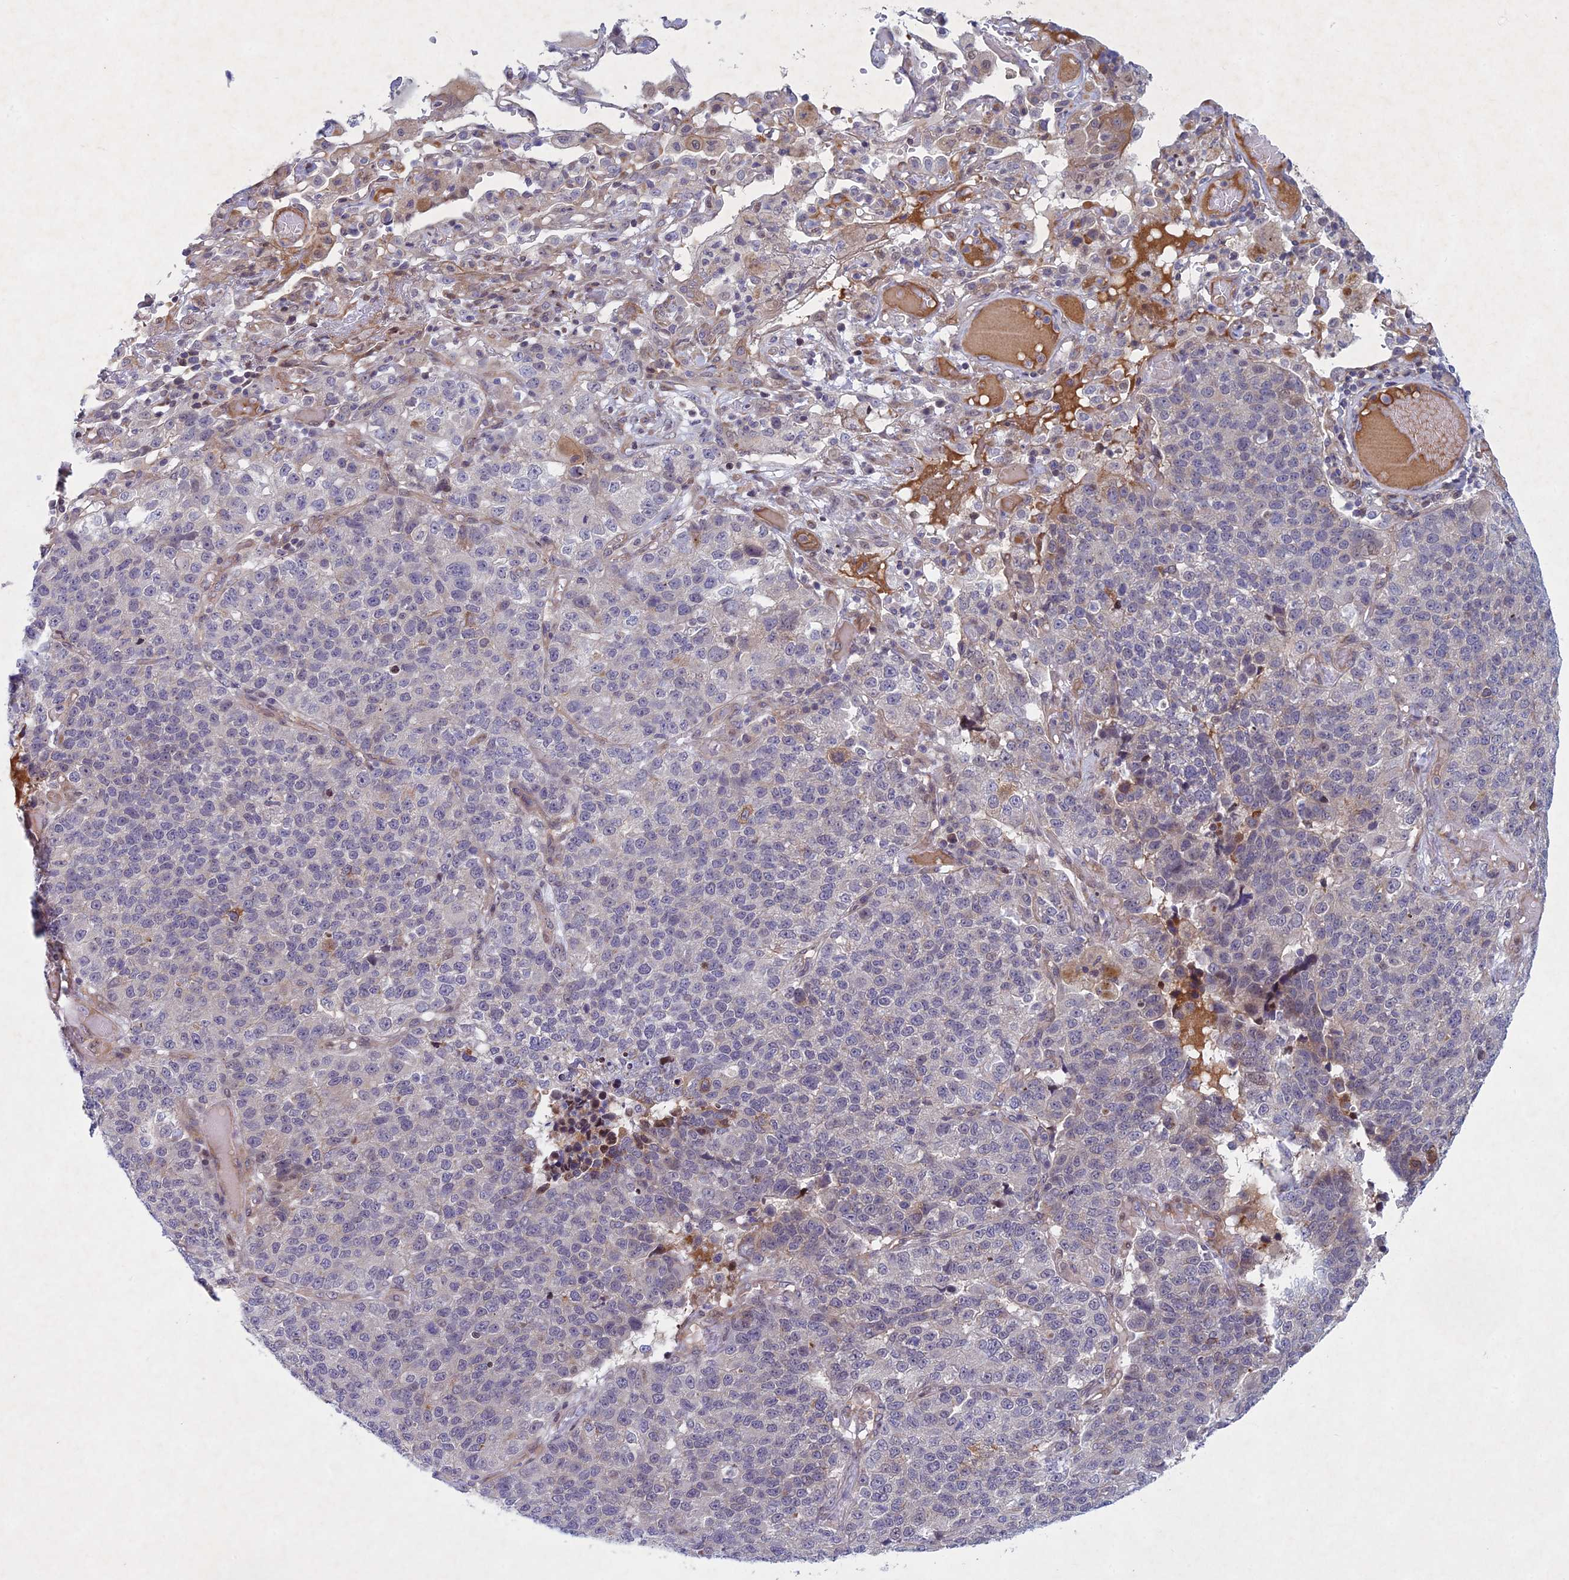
{"staining": {"intensity": "negative", "quantity": "none", "location": "none"}, "tissue": "lung cancer", "cell_type": "Tumor cells", "image_type": "cancer", "snomed": [{"axis": "morphology", "description": "Adenocarcinoma, NOS"}, {"axis": "topography", "description": "Lung"}], "caption": "The histopathology image reveals no significant expression in tumor cells of lung cancer (adenocarcinoma).", "gene": "PTHLH", "patient": {"sex": "male", "age": 49}}